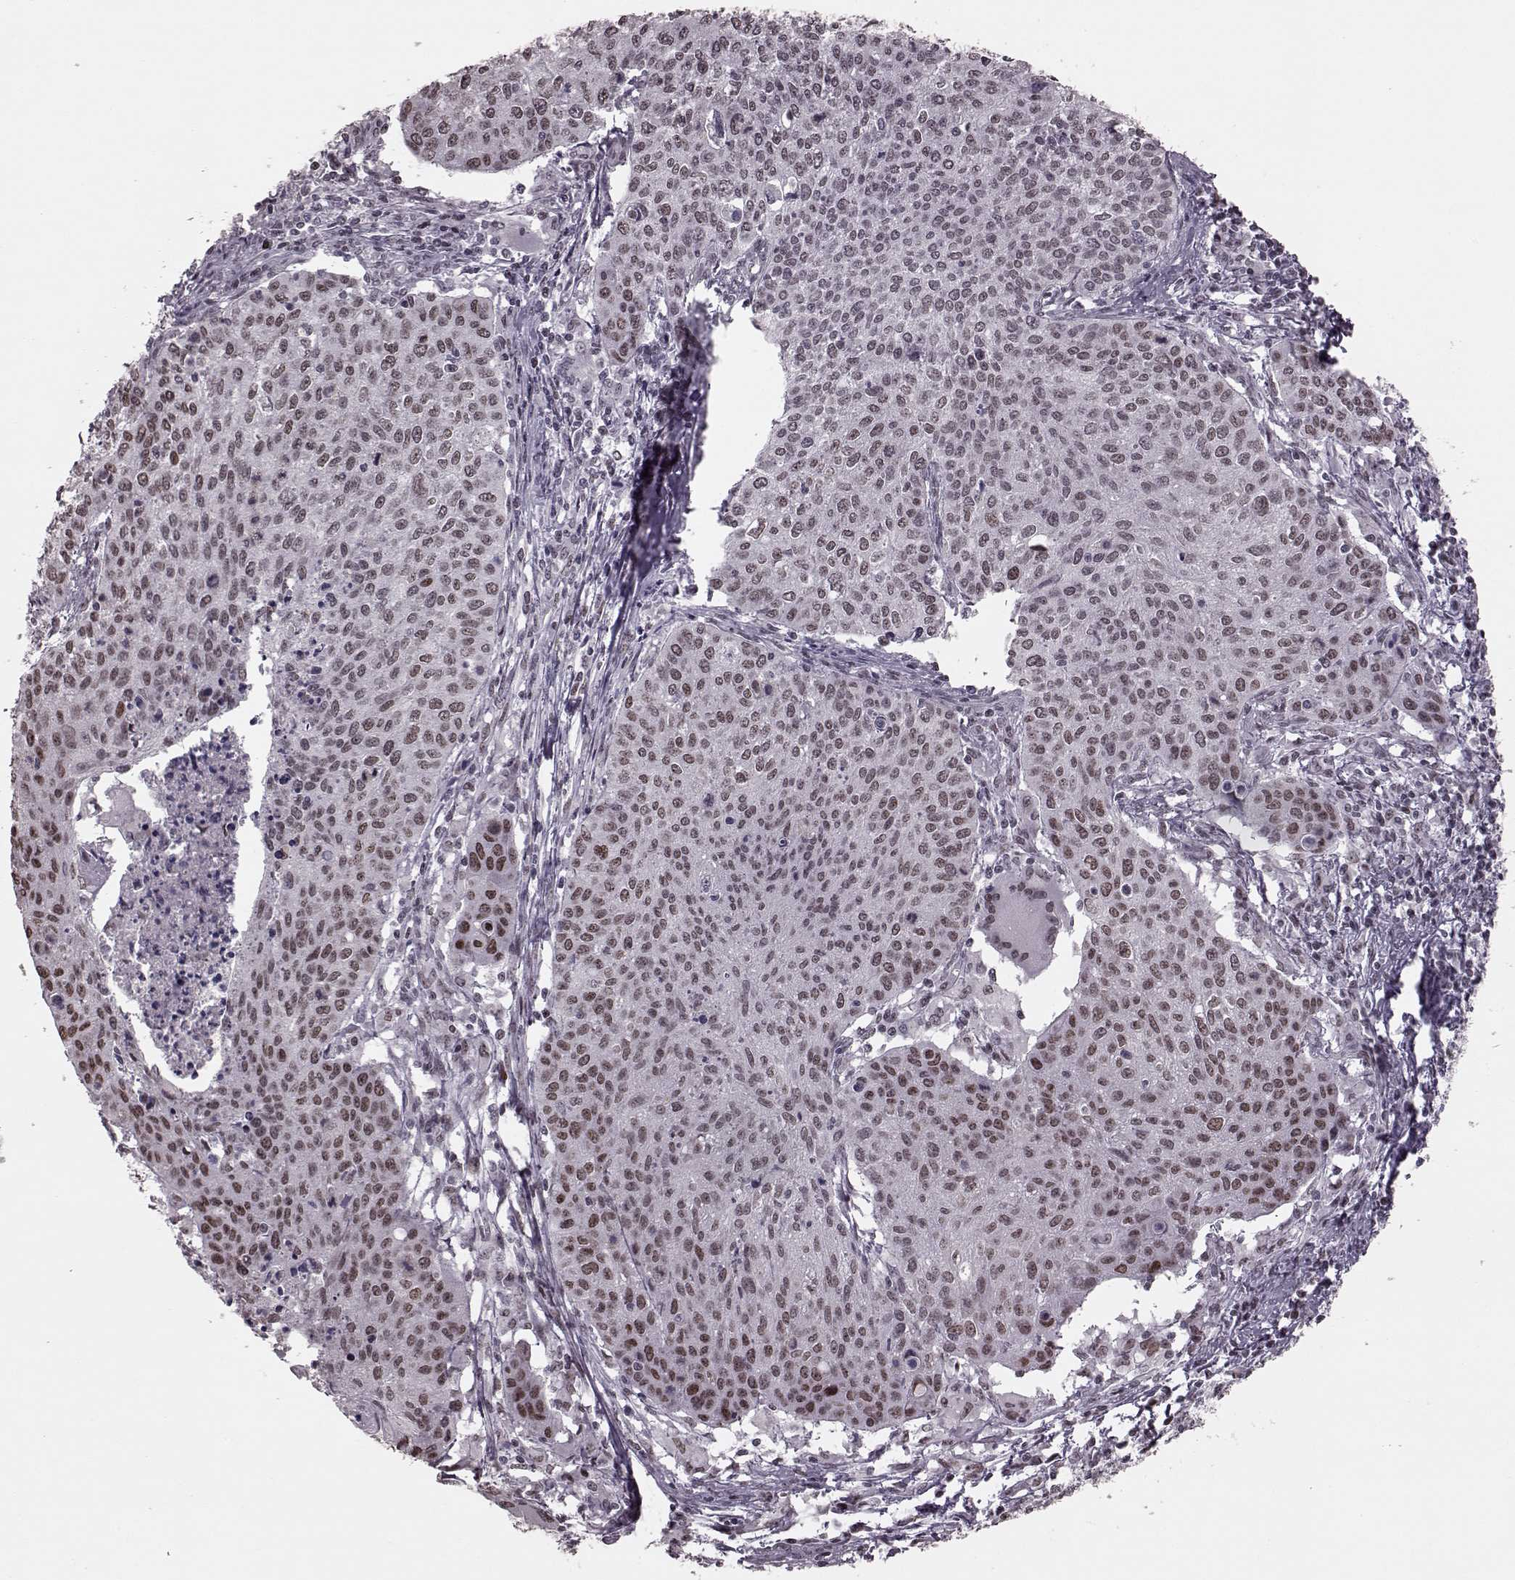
{"staining": {"intensity": "weak", "quantity": ">75%", "location": "nuclear"}, "tissue": "cervical cancer", "cell_type": "Tumor cells", "image_type": "cancer", "snomed": [{"axis": "morphology", "description": "Squamous cell carcinoma, NOS"}, {"axis": "topography", "description": "Cervix"}], "caption": "Immunohistochemical staining of human cervical cancer (squamous cell carcinoma) exhibits low levels of weak nuclear protein expression in about >75% of tumor cells.", "gene": "NR2C1", "patient": {"sex": "female", "age": 38}}